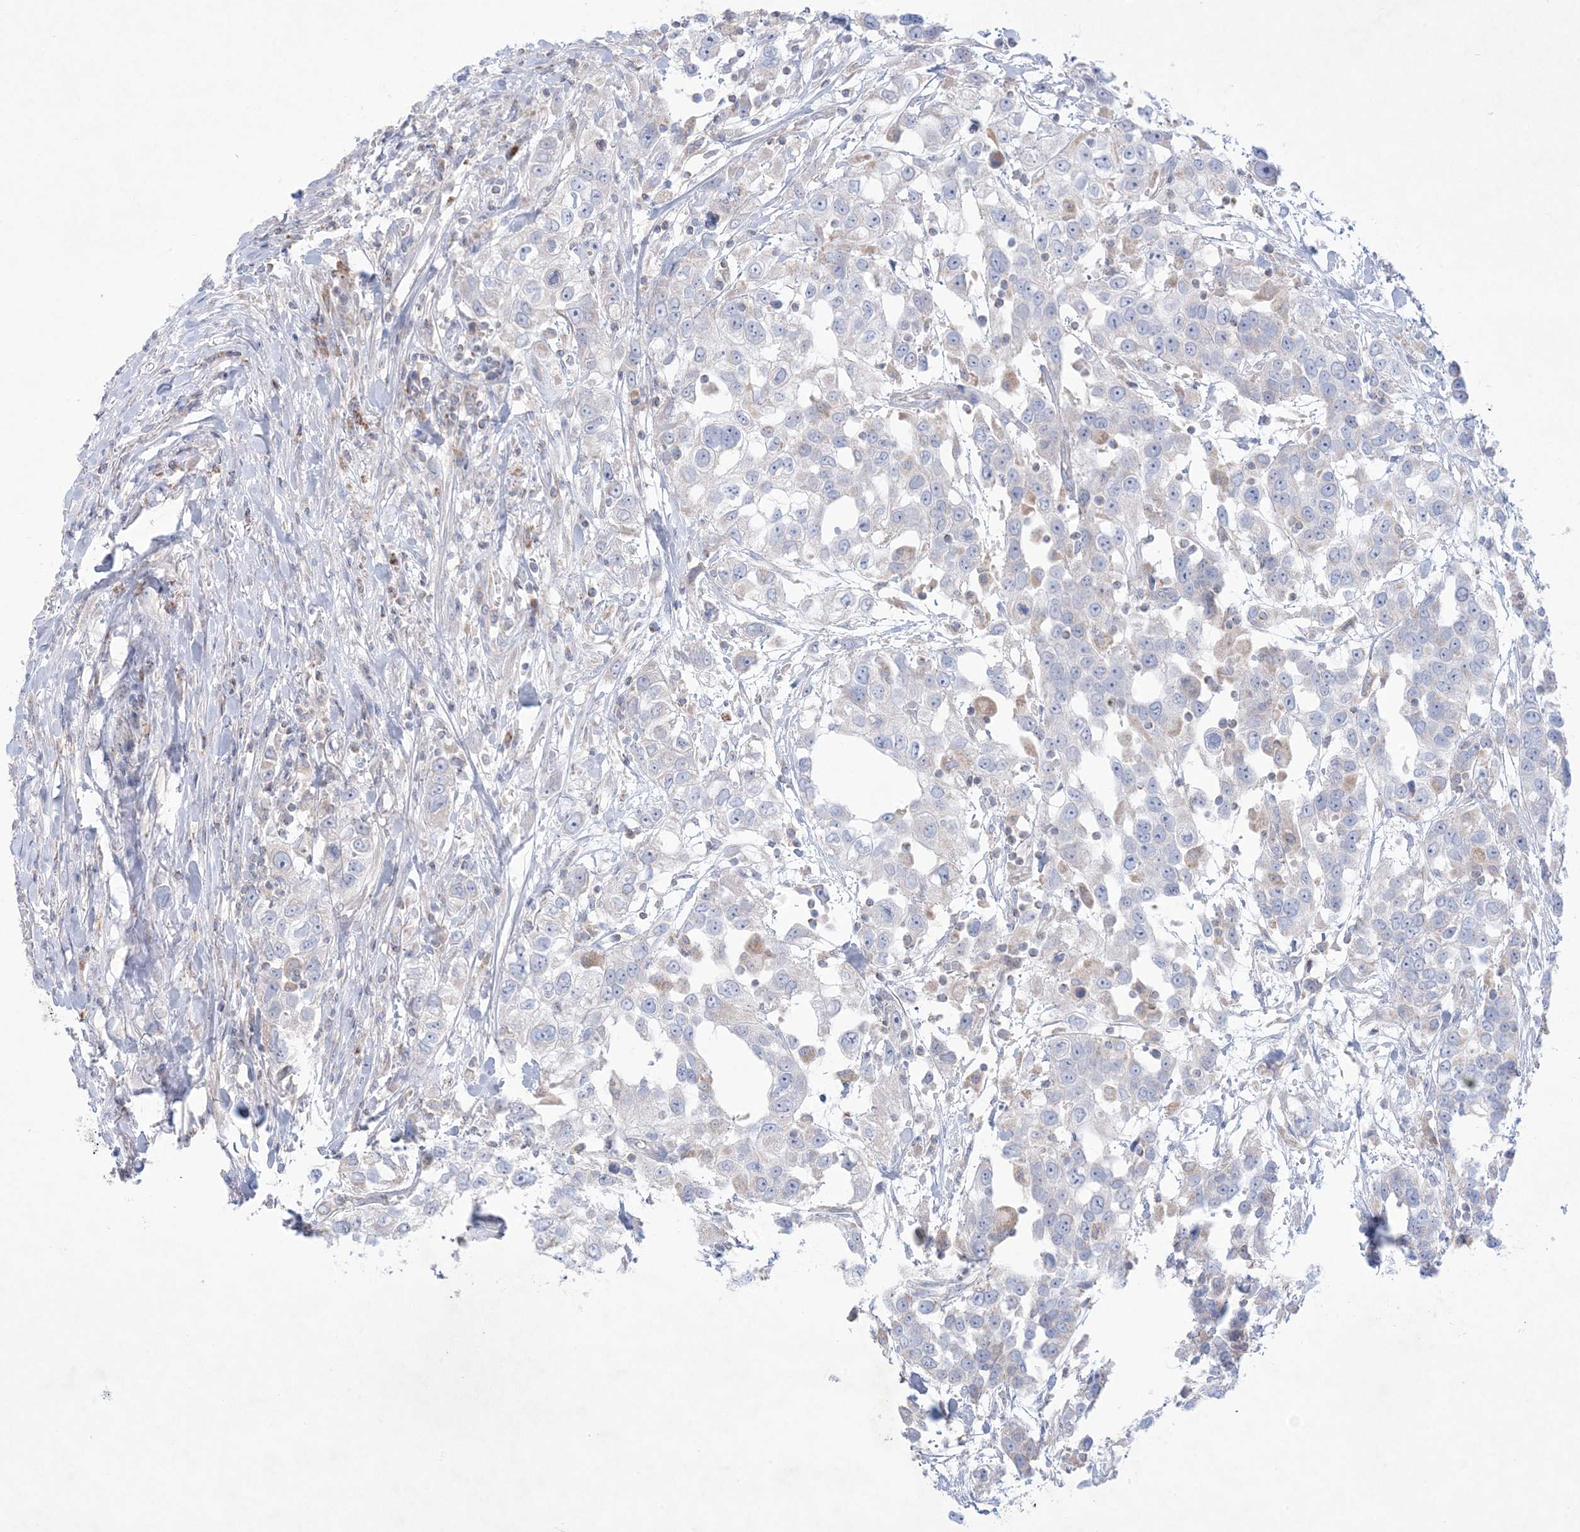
{"staining": {"intensity": "negative", "quantity": "none", "location": "none"}, "tissue": "urothelial cancer", "cell_type": "Tumor cells", "image_type": "cancer", "snomed": [{"axis": "morphology", "description": "Urothelial carcinoma, High grade"}, {"axis": "topography", "description": "Urinary bladder"}], "caption": "High magnification brightfield microscopy of urothelial cancer stained with DAB (3,3'-diaminobenzidine) (brown) and counterstained with hematoxylin (blue): tumor cells show no significant expression. (Brightfield microscopy of DAB (3,3'-diaminobenzidine) immunohistochemistry at high magnification).", "gene": "KCTD6", "patient": {"sex": "female", "age": 80}}